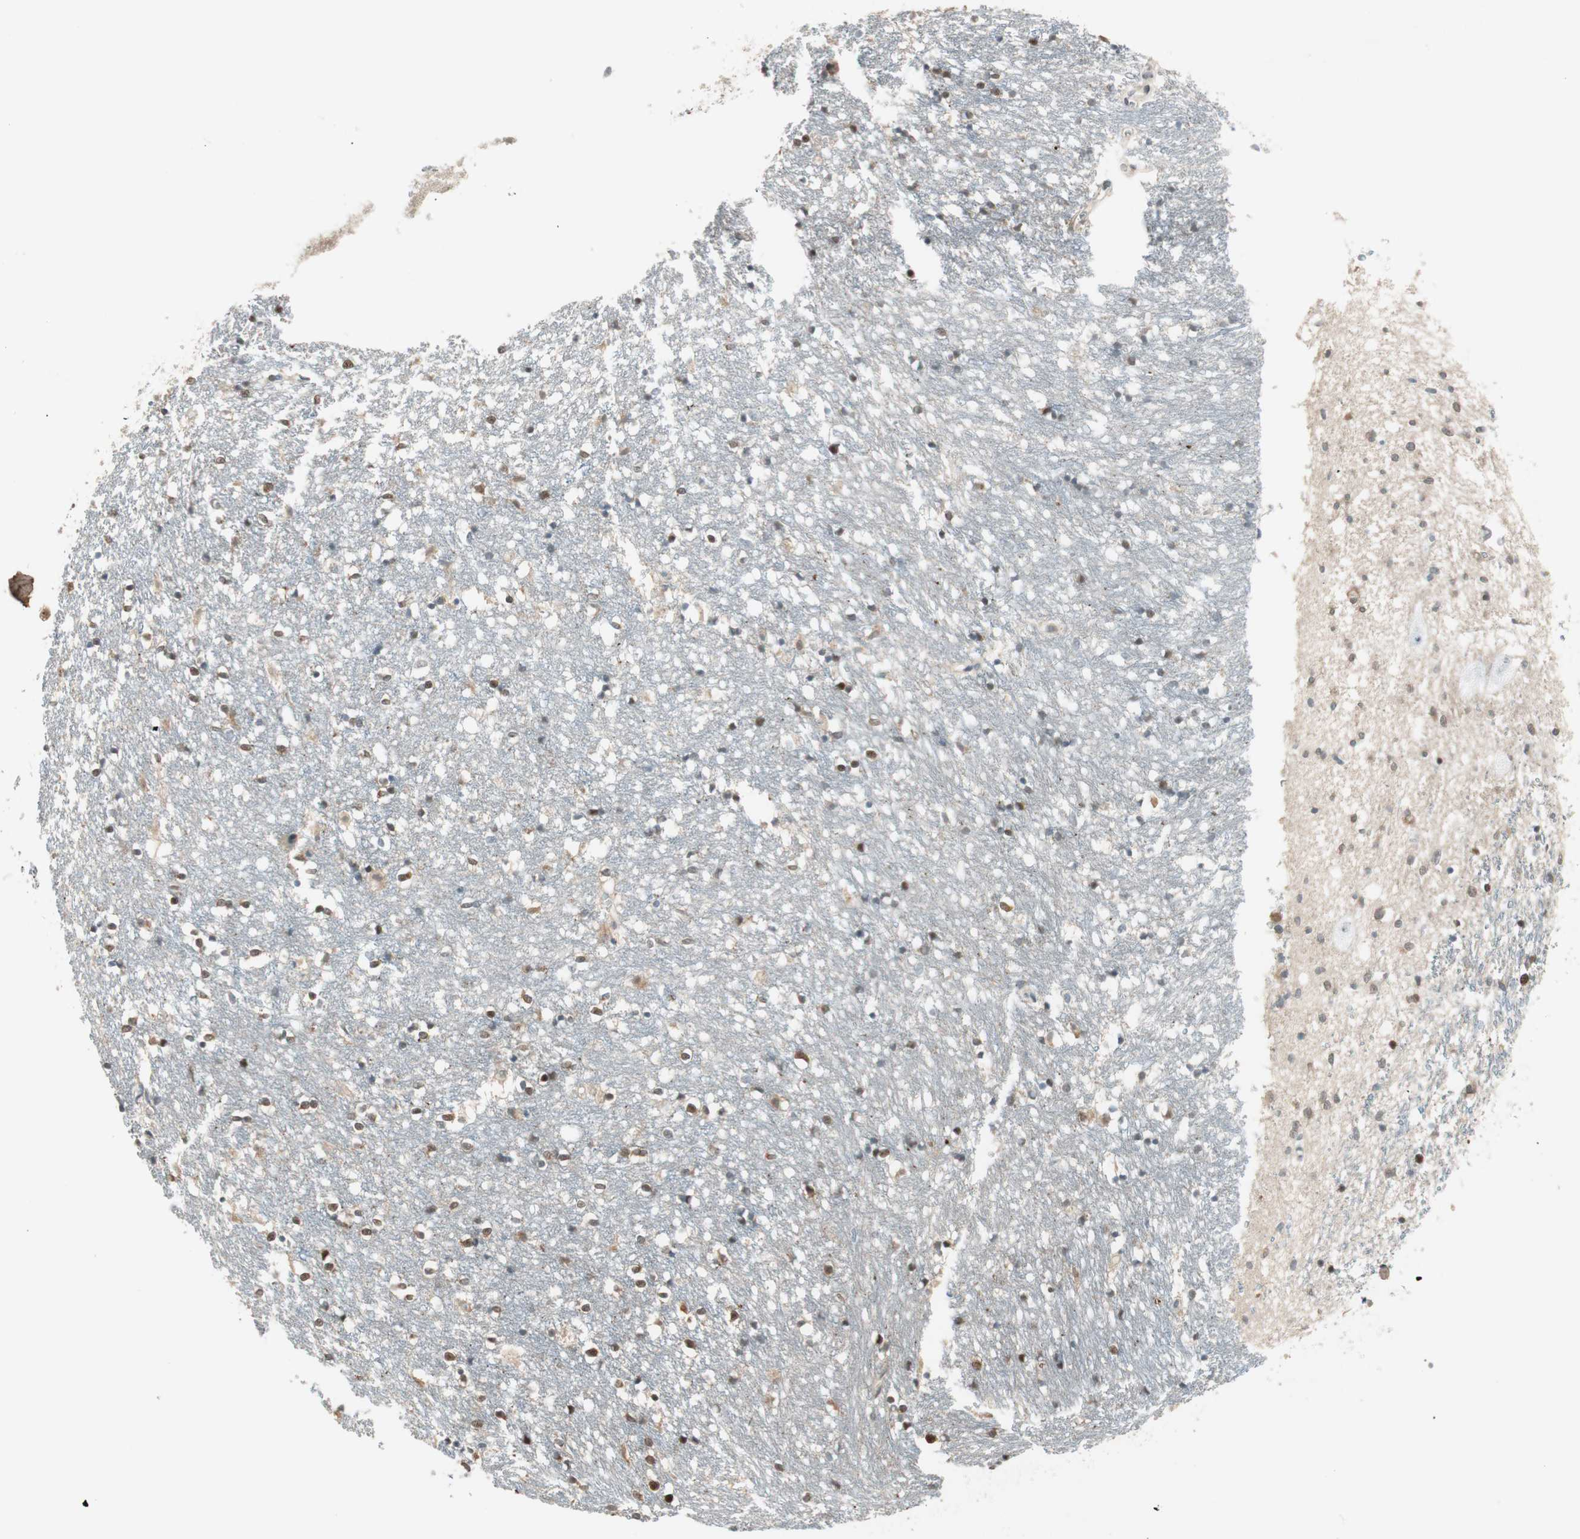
{"staining": {"intensity": "moderate", "quantity": "25%-75%", "location": "nuclear"}, "tissue": "caudate", "cell_type": "Glial cells", "image_type": "normal", "snomed": [{"axis": "morphology", "description": "Normal tissue, NOS"}, {"axis": "topography", "description": "Lateral ventricle wall"}], "caption": "Immunohistochemical staining of unremarkable human caudate exhibits moderate nuclear protein positivity in about 25%-75% of glial cells.", "gene": "CGRRF1", "patient": {"sex": "female", "age": 54}}